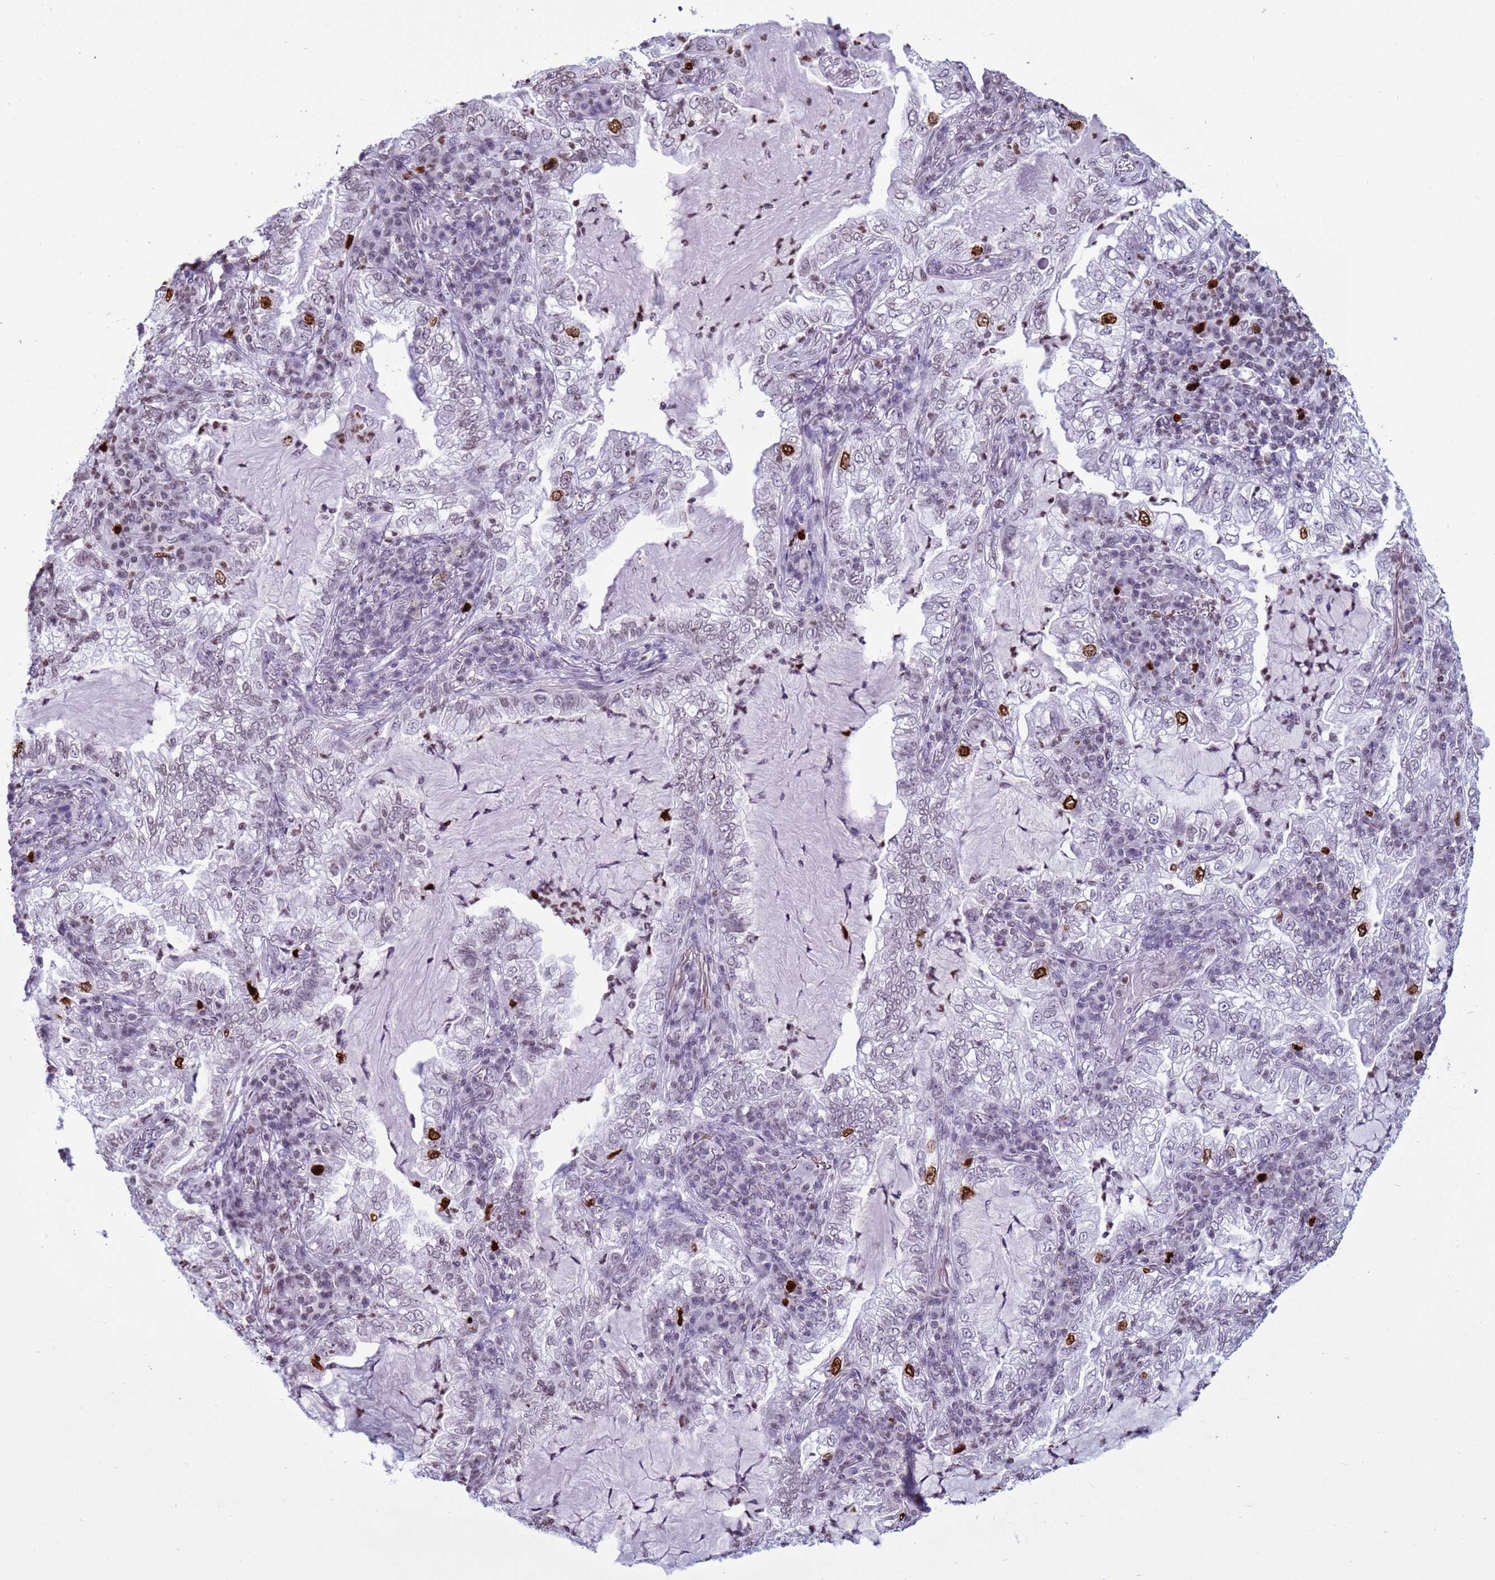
{"staining": {"intensity": "strong", "quantity": "<25%", "location": "nuclear"}, "tissue": "lung cancer", "cell_type": "Tumor cells", "image_type": "cancer", "snomed": [{"axis": "morphology", "description": "Adenocarcinoma, NOS"}, {"axis": "topography", "description": "Lung"}], "caption": "This is a micrograph of immunohistochemistry staining of adenocarcinoma (lung), which shows strong positivity in the nuclear of tumor cells.", "gene": "H4C8", "patient": {"sex": "female", "age": 73}}